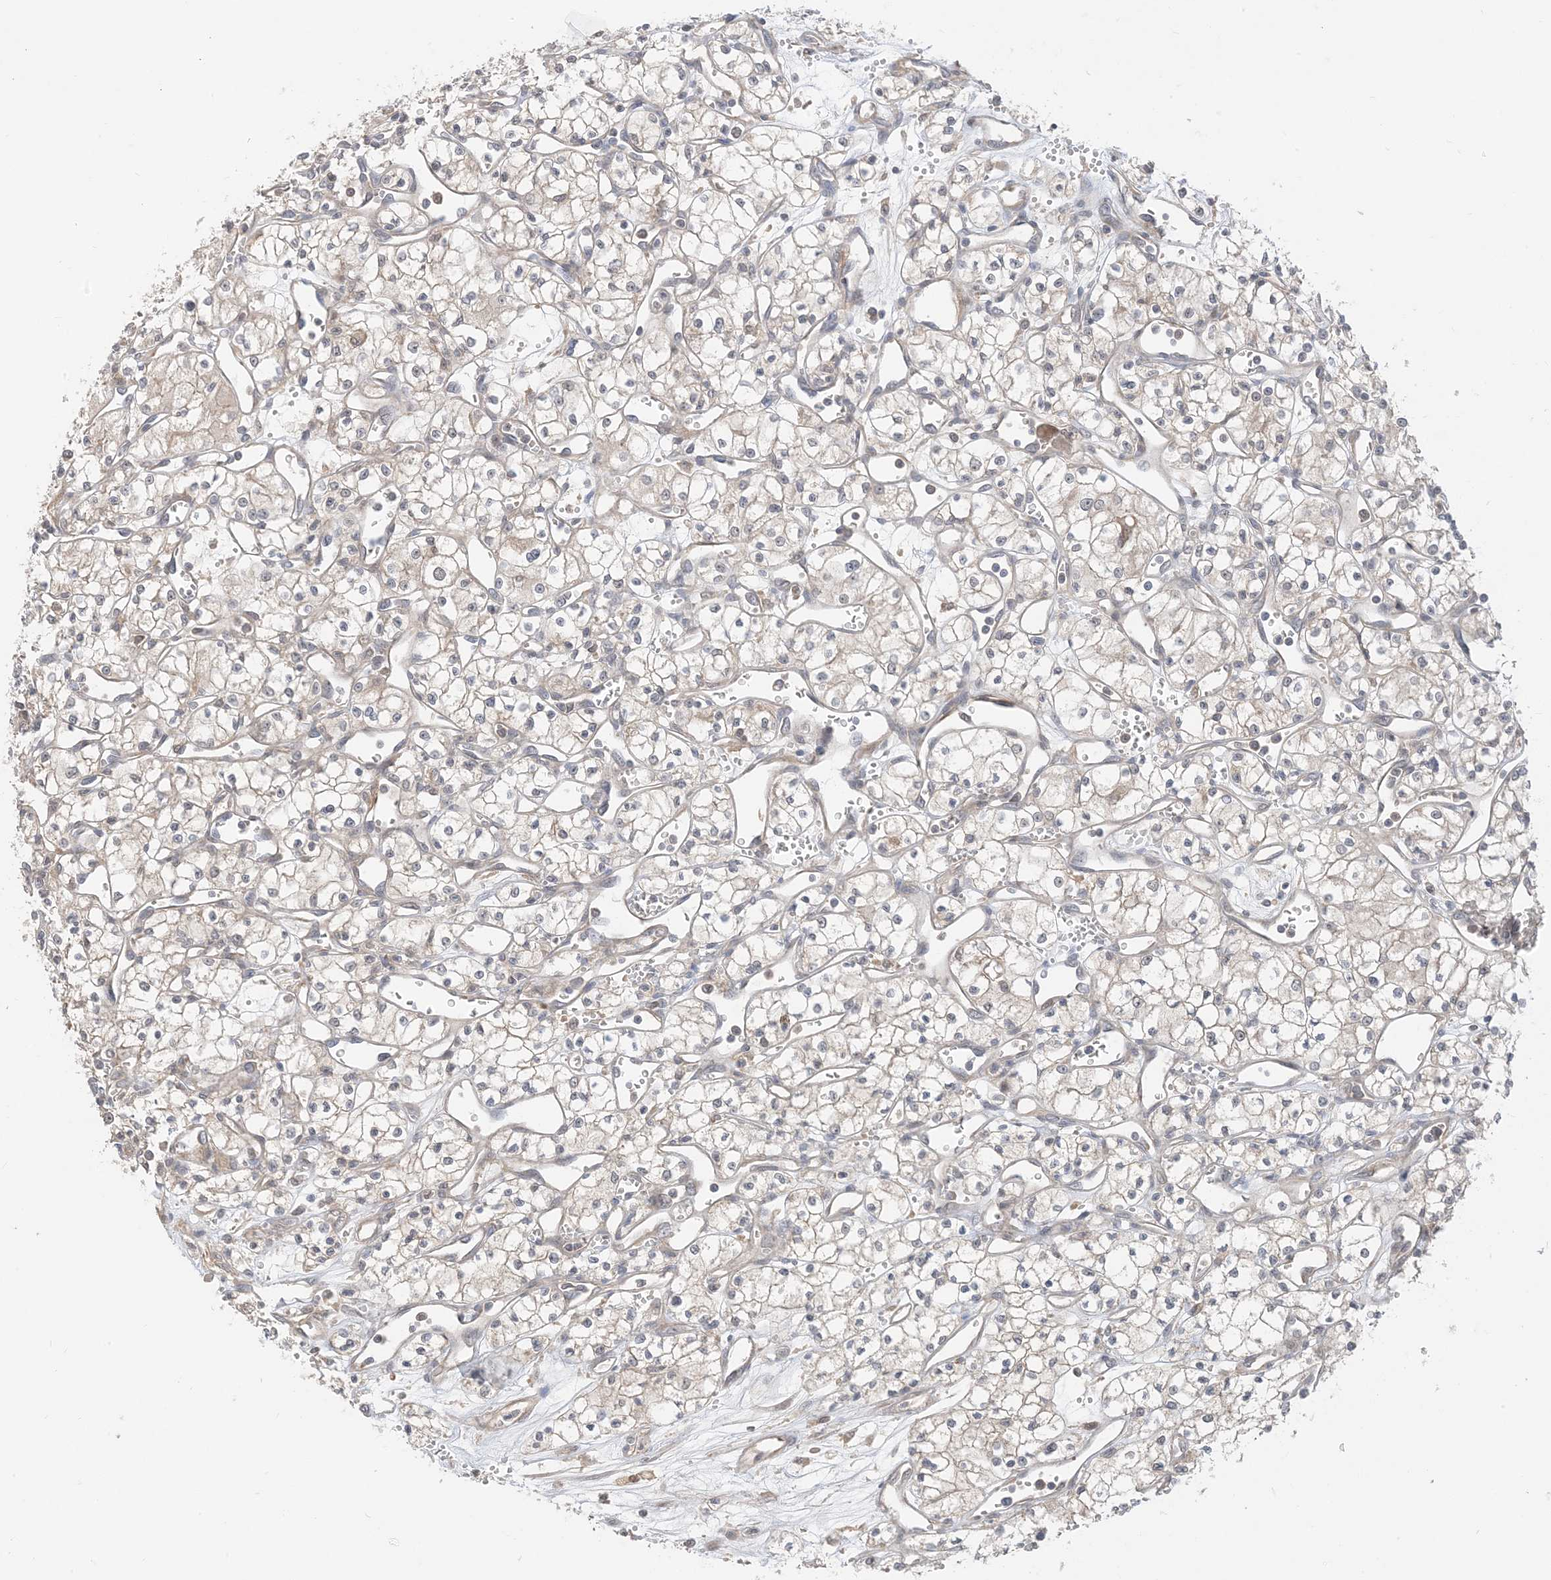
{"staining": {"intensity": "negative", "quantity": "none", "location": "none"}, "tissue": "renal cancer", "cell_type": "Tumor cells", "image_type": "cancer", "snomed": [{"axis": "morphology", "description": "Adenocarcinoma, NOS"}, {"axis": "topography", "description": "Kidney"}], "caption": "High magnification brightfield microscopy of adenocarcinoma (renal) stained with DAB (3,3'-diaminobenzidine) (brown) and counterstained with hematoxylin (blue): tumor cells show no significant staining.", "gene": "WDR26", "patient": {"sex": "male", "age": 59}}